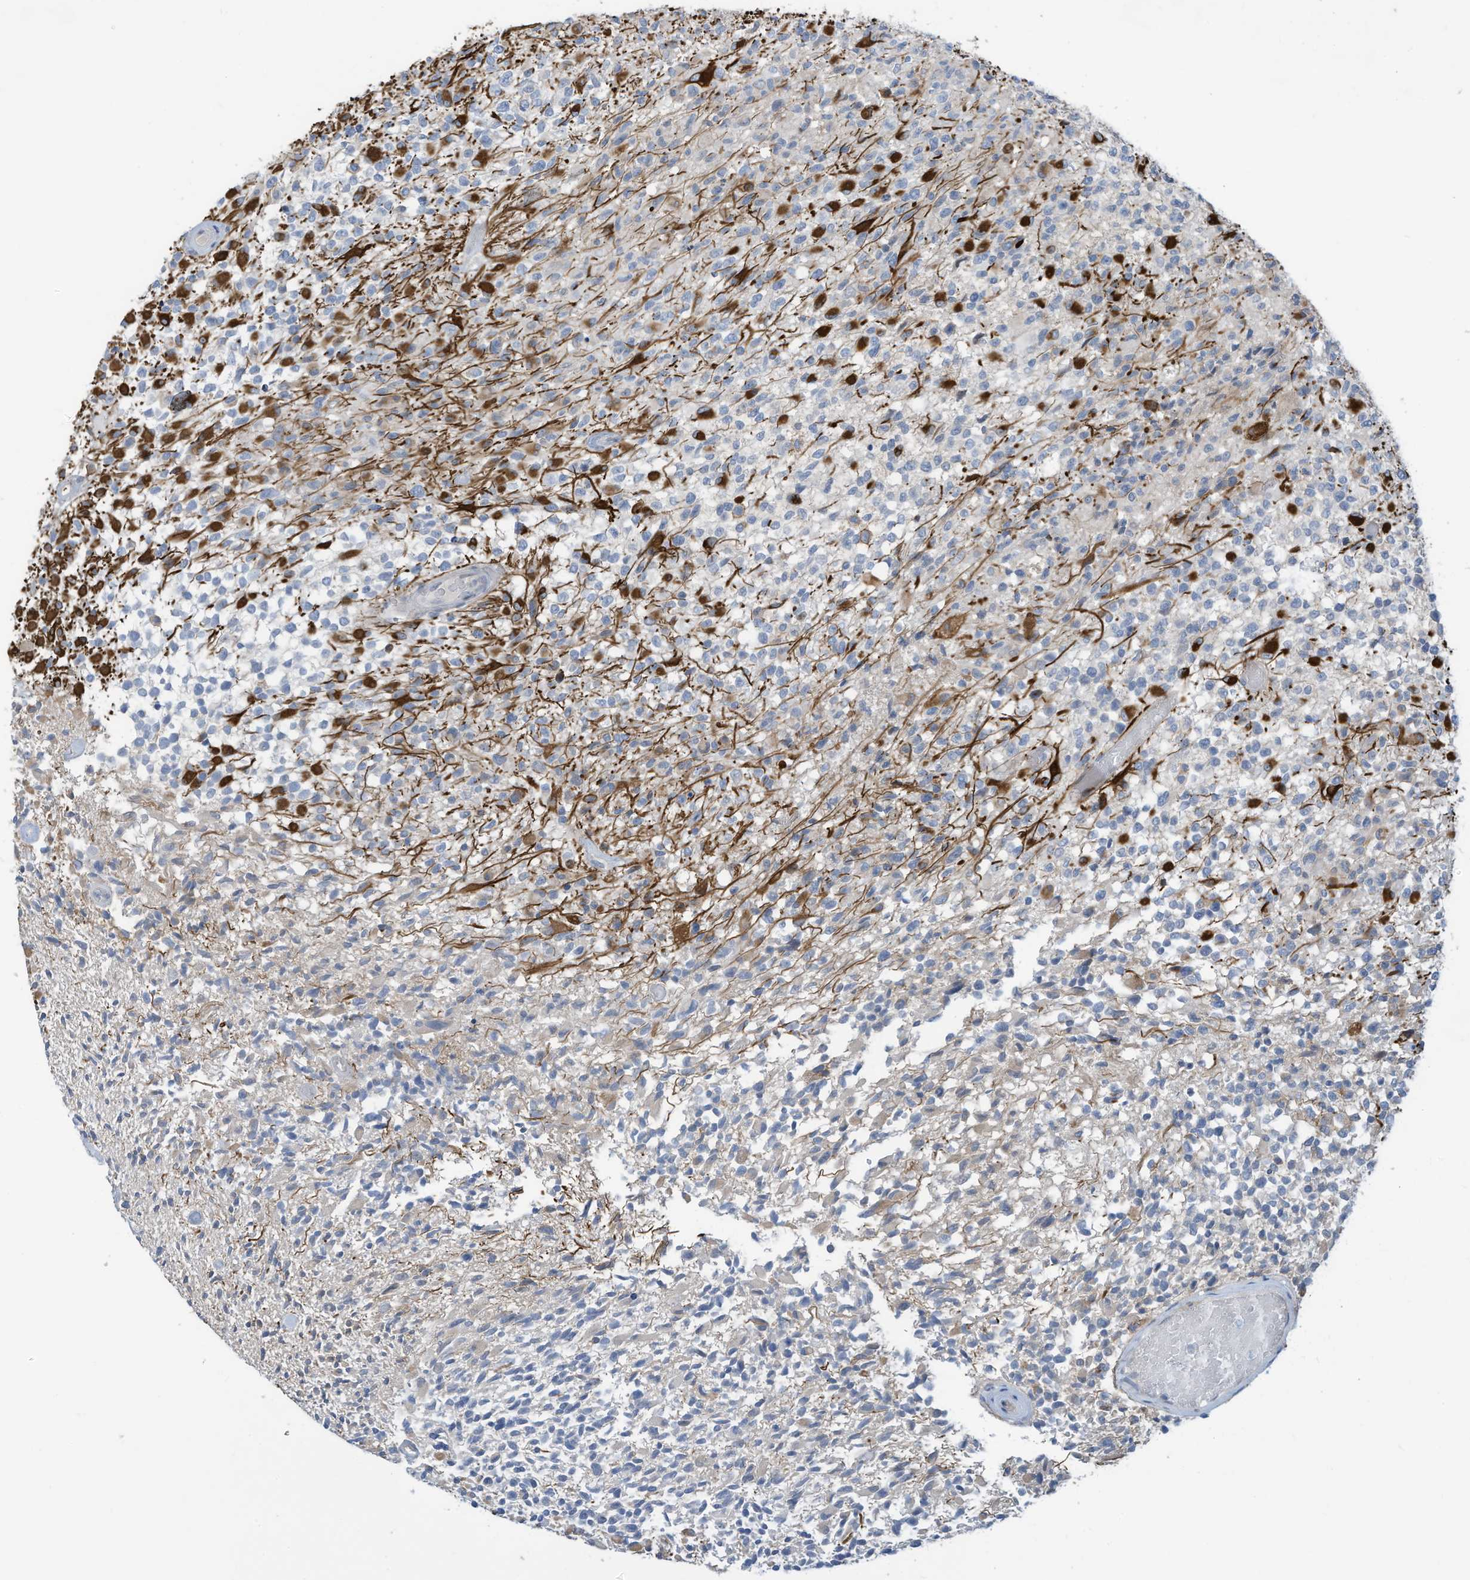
{"staining": {"intensity": "strong", "quantity": "<25%", "location": "cytoplasmic/membranous"}, "tissue": "glioma", "cell_type": "Tumor cells", "image_type": "cancer", "snomed": [{"axis": "morphology", "description": "Glioma, malignant, High grade"}, {"axis": "morphology", "description": "Glioblastoma, NOS"}, {"axis": "topography", "description": "Brain"}], "caption": "The histopathology image displays immunohistochemical staining of glioma. There is strong cytoplasmic/membranous positivity is appreciated in about <25% of tumor cells.", "gene": "SLC1A5", "patient": {"sex": "male", "age": 60}}